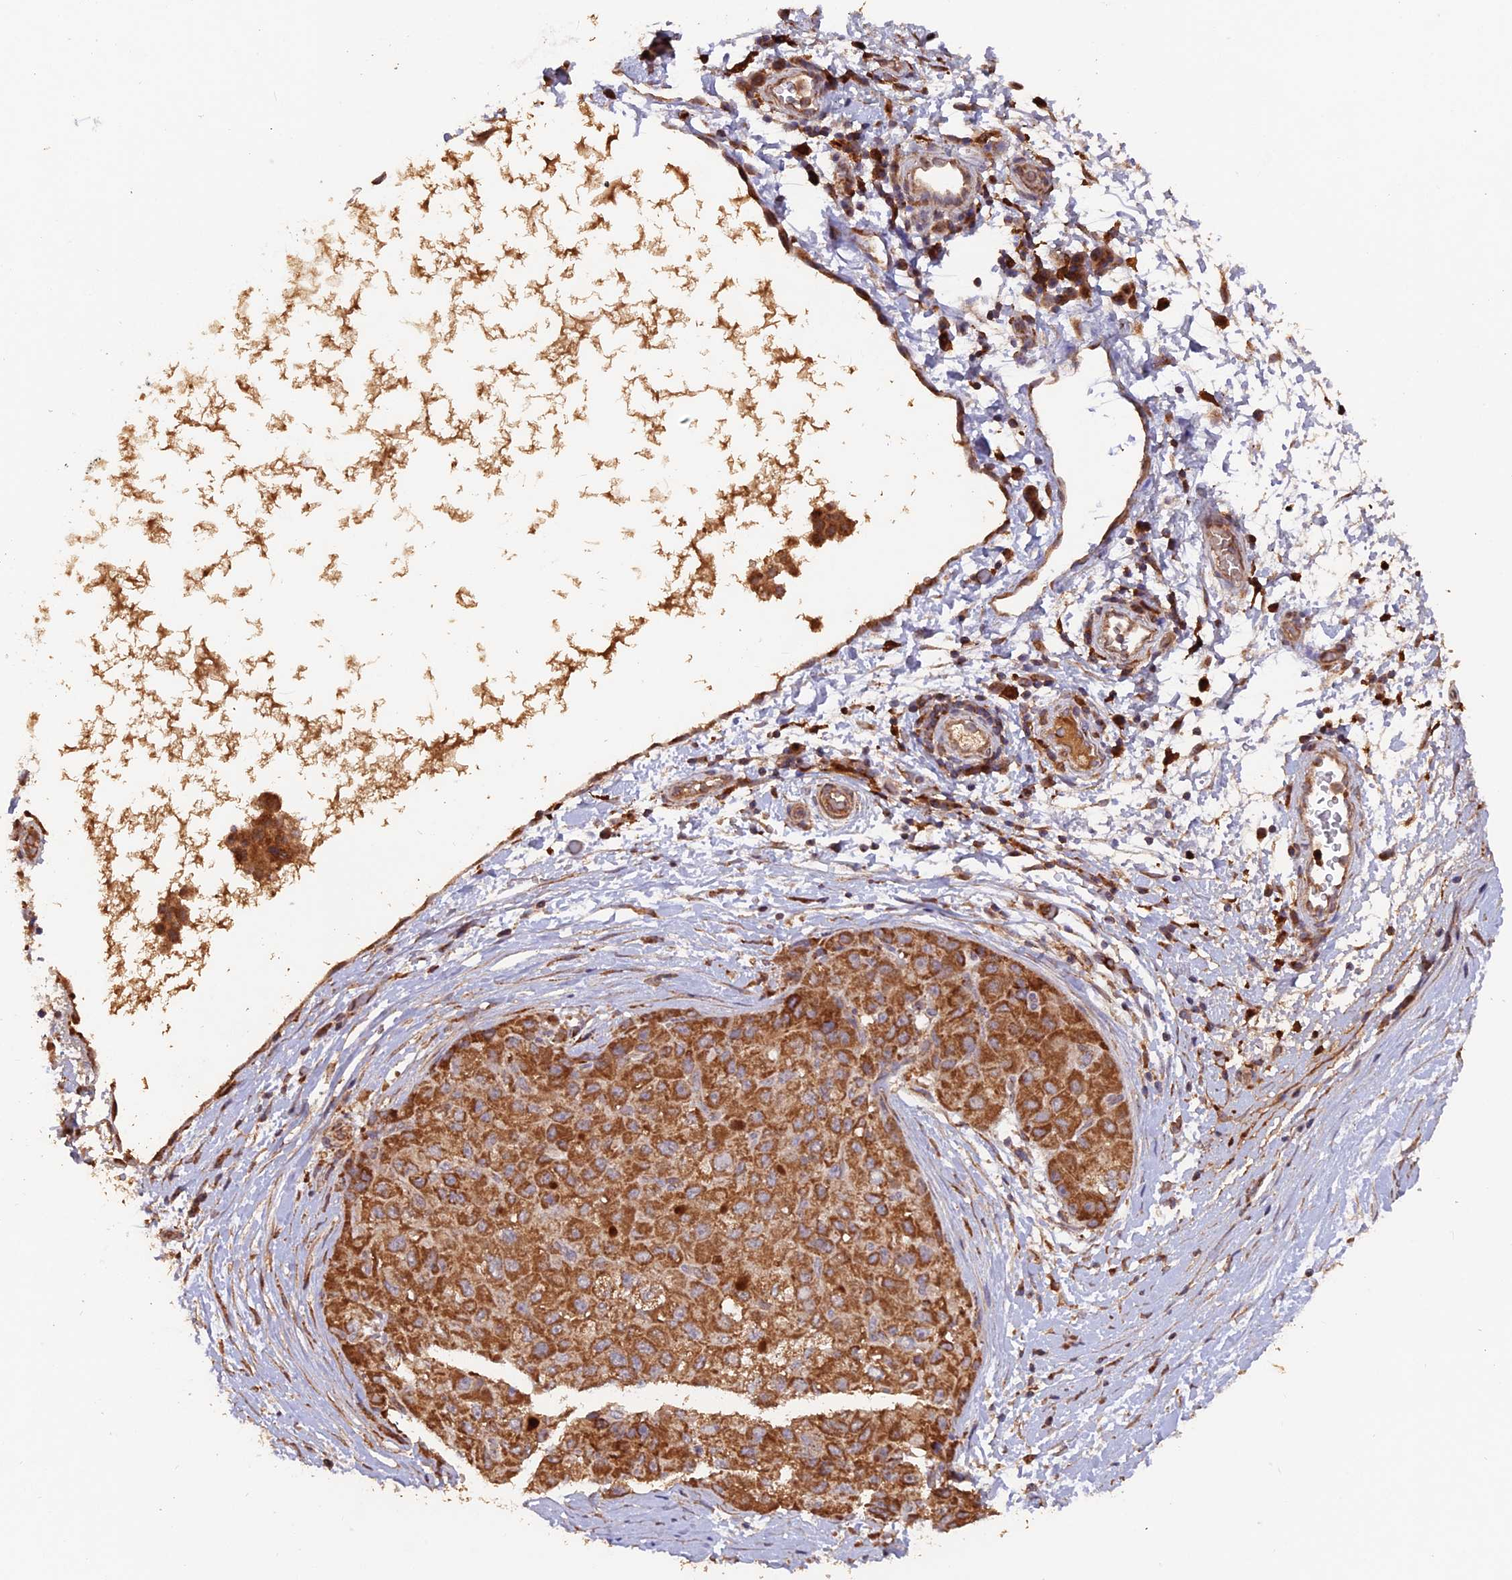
{"staining": {"intensity": "strong", "quantity": ">75%", "location": "cytoplasmic/membranous"}, "tissue": "liver cancer", "cell_type": "Tumor cells", "image_type": "cancer", "snomed": [{"axis": "morphology", "description": "Carcinoma, Hepatocellular, NOS"}, {"axis": "topography", "description": "Liver"}], "caption": "DAB immunohistochemical staining of human liver hepatocellular carcinoma exhibits strong cytoplasmic/membranous protein staining in approximately >75% of tumor cells.", "gene": "IFT22", "patient": {"sex": "male", "age": 80}}